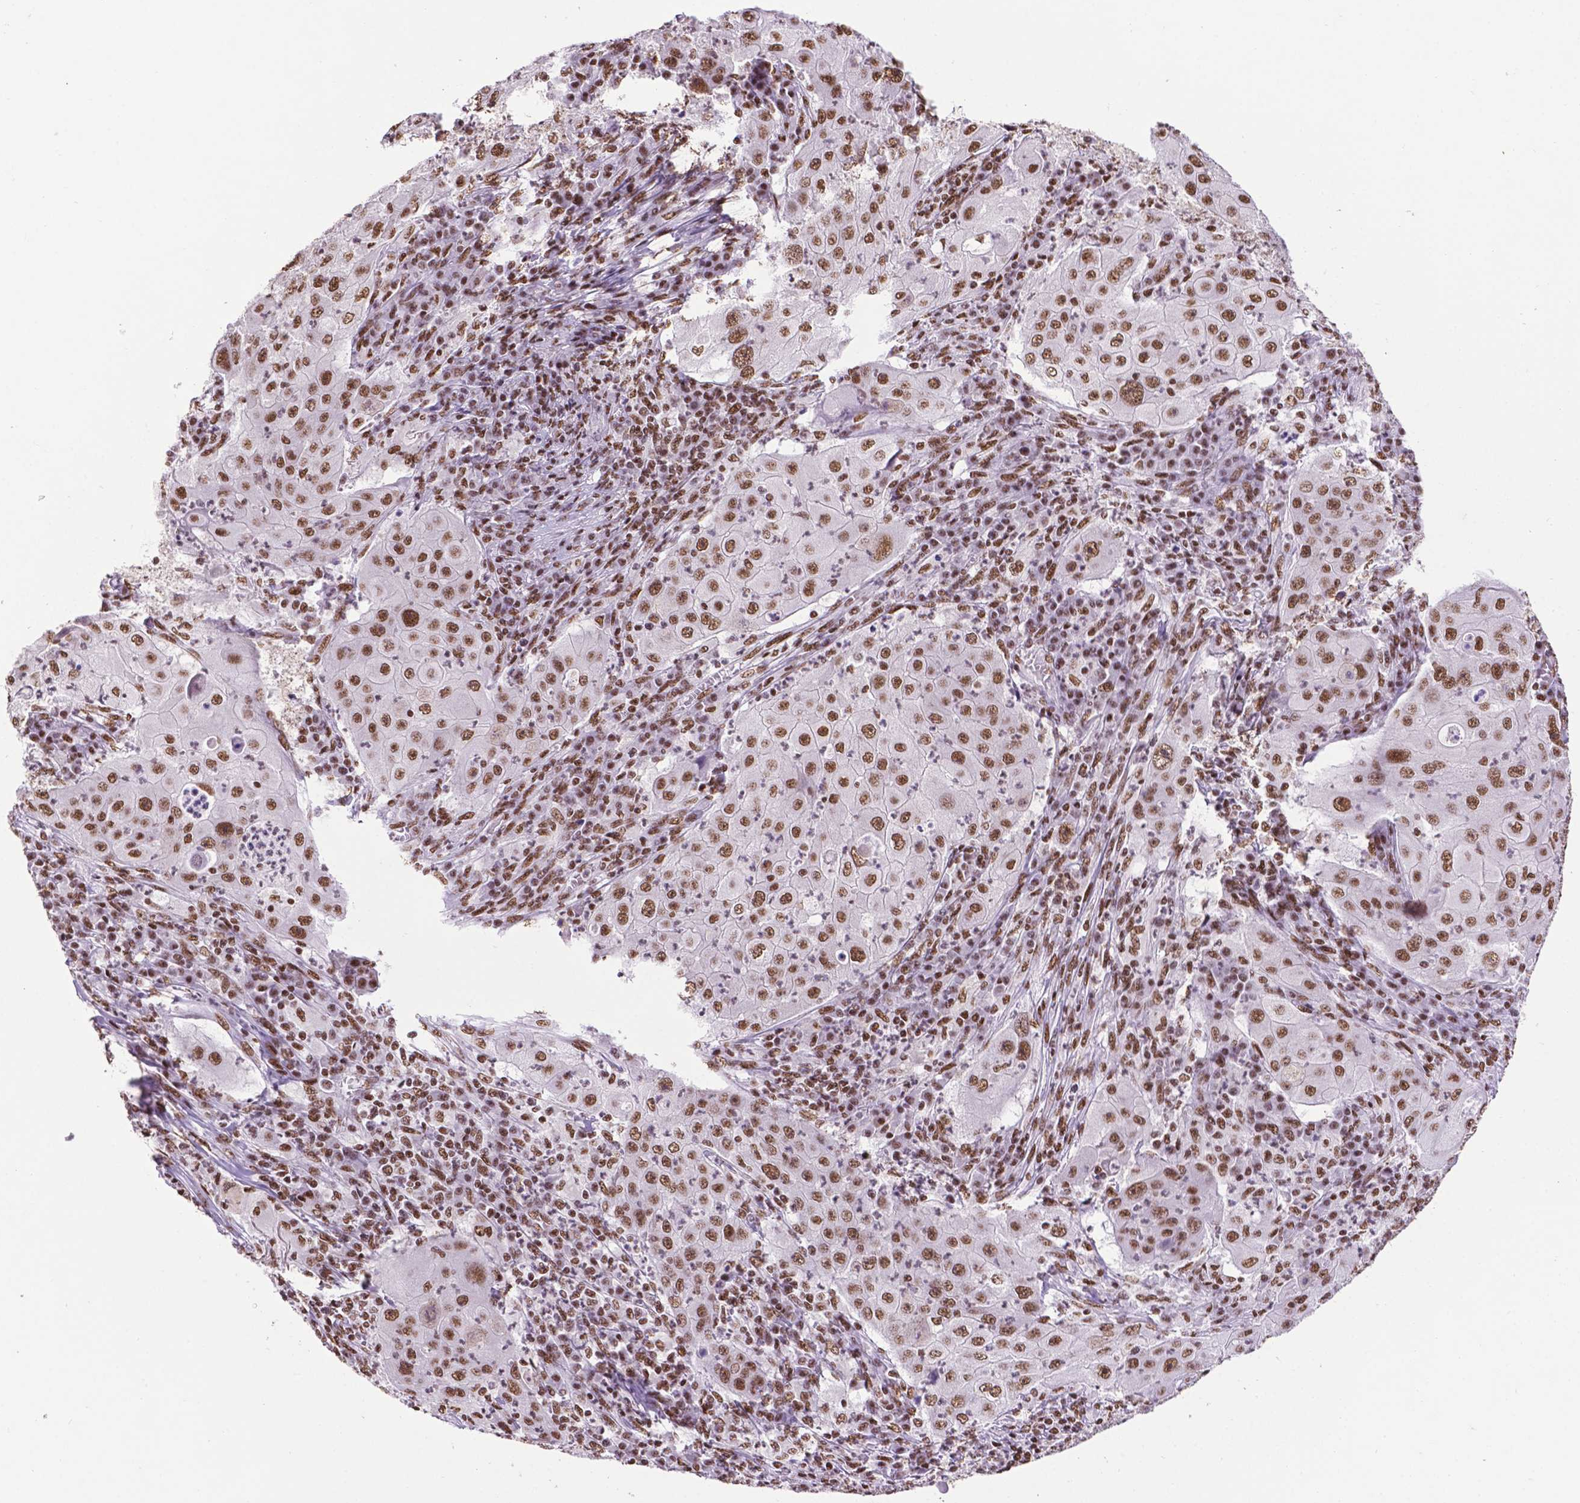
{"staining": {"intensity": "moderate", "quantity": ">75%", "location": "nuclear"}, "tissue": "lung cancer", "cell_type": "Tumor cells", "image_type": "cancer", "snomed": [{"axis": "morphology", "description": "Squamous cell carcinoma, NOS"}, {"axis": "topography", "description": "Lung"}], "caption": "Immunohistochemical staining of human squamous cell carcinoma (lung) shows medium levels of moderate nuclear protein staining in about >75% of tumor cells. (DAB = brown stain, brightfield microscopy at high magnification).", "gene": "CCAR2", "patient": {"sex": "female", "age": 59}}